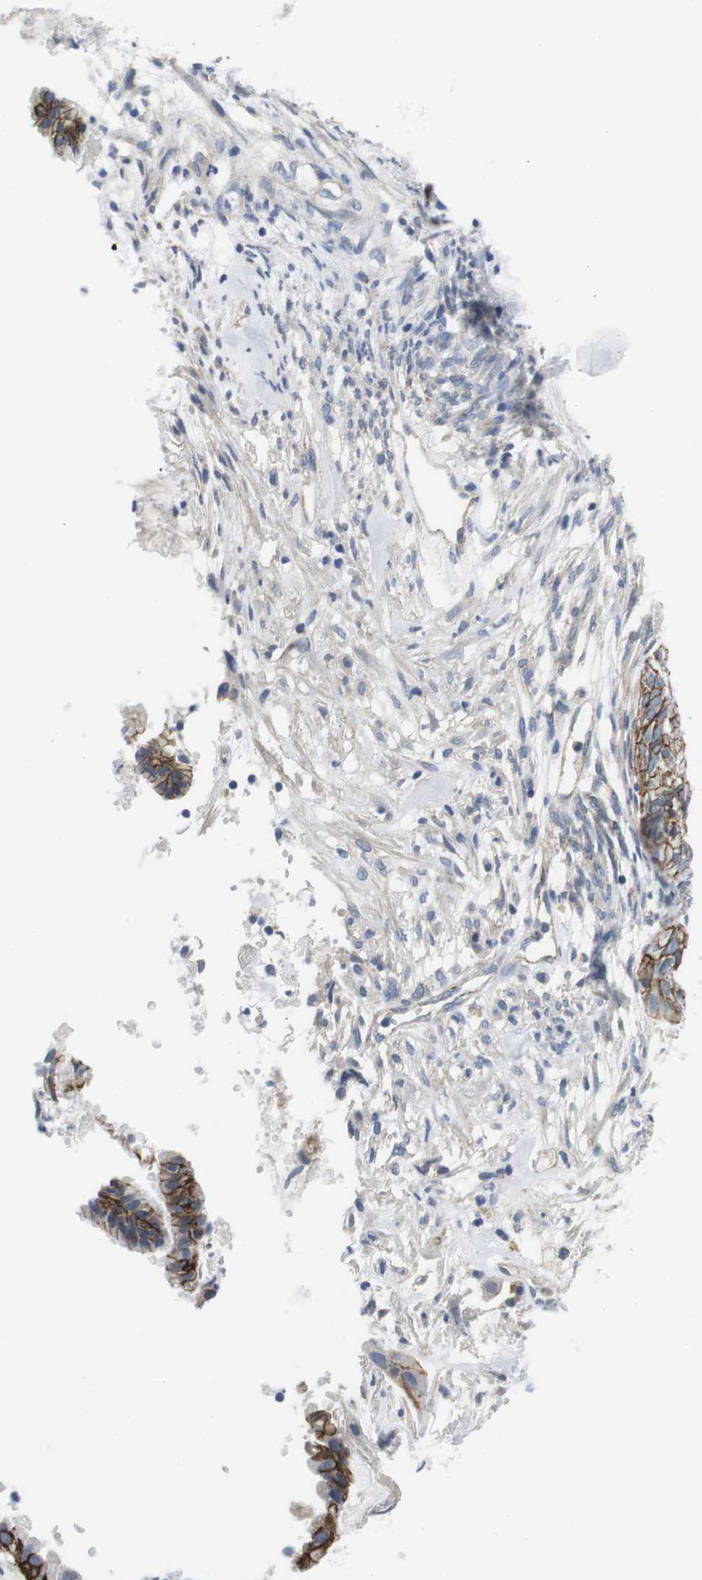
{"staining": {"intensity": "moderate", "quantity": ">75%", "location": "cytoplasmic/membranous"}, "tissue": "cervical cancer", "cell_type": "Tumor cells", "image_type": "cancer", "snomed": [{"axis": "morphology", "description": "Normal tissue, NOS"}, {"axis": "morphology", "description": "Adenocarcinoma, NOS"}, {"axis": "topography", "description": "Cervix"}, {"axis": "topography", "description": "Endometrium"}], "caption": "This micrograph displays immunohistochemistry (IHC) staining of human cervical cancer (adenocarcinoma), with medium moderate cytoplasmic/membranous expression in approximately >75% of tumor cells.", "gene": "SCRIB", "patient": {"sex": "female", "age": 86}}